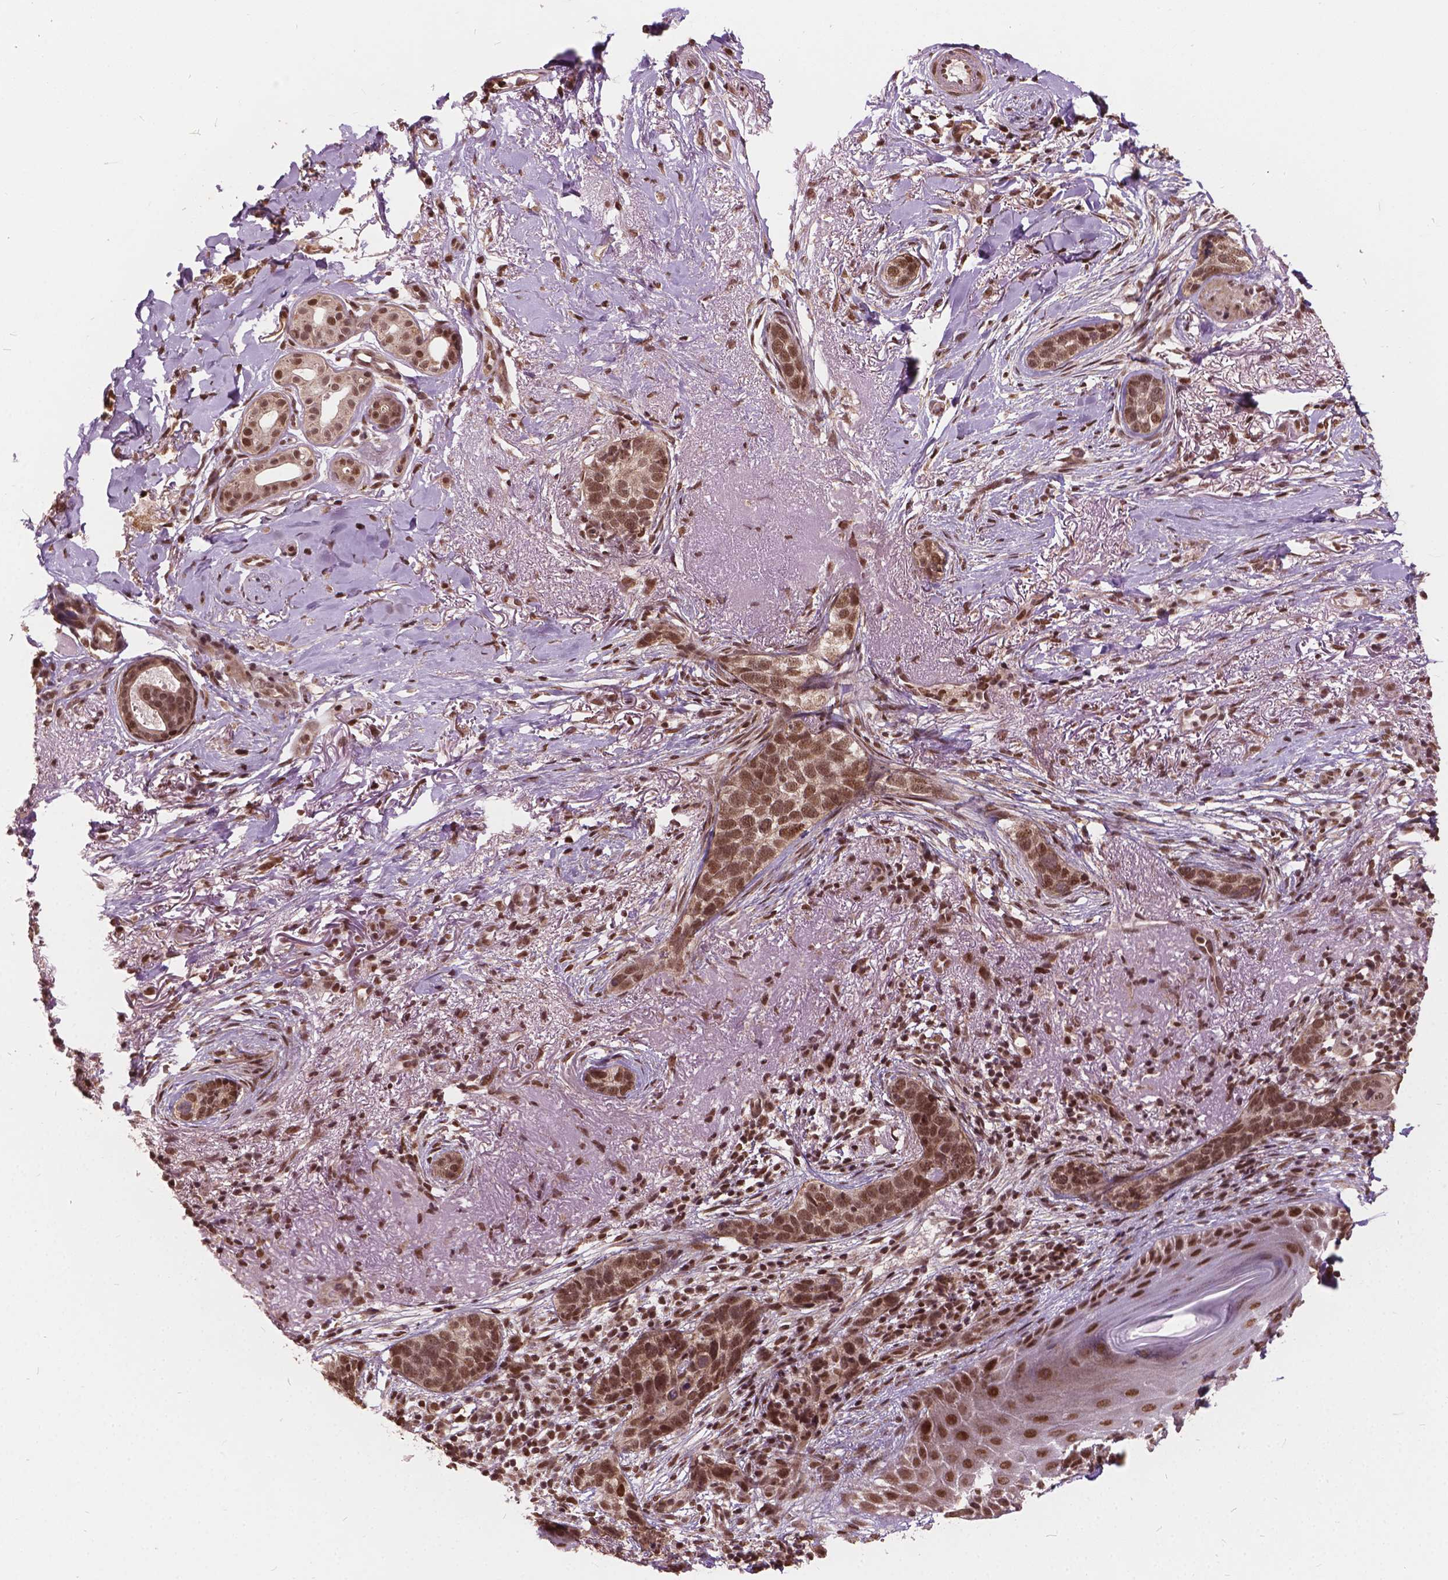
{"staining": {"intensity": "moderate", "quantity": ">75%", "location": "nuclear"}, "tissue": "skin cancer", "cell_type": "Tumor cells", "image_type": "cancer", "snomed": [{"axis": "morphology", "description": "Normal tissue, NOS"}, {"axis": "morphology", "description": "Basal cell carcinoma"}, {"axis": "topography", "description": "Skin"}], "caption": "Approximately >75% of tumor cells in human skin basal cell carcinoma exhibit moderate nuclear protein positivity as visualized by brown immunohistochemical staining.", "gene": "GPS2", "patient": {"sex": "male", "age": 84}}